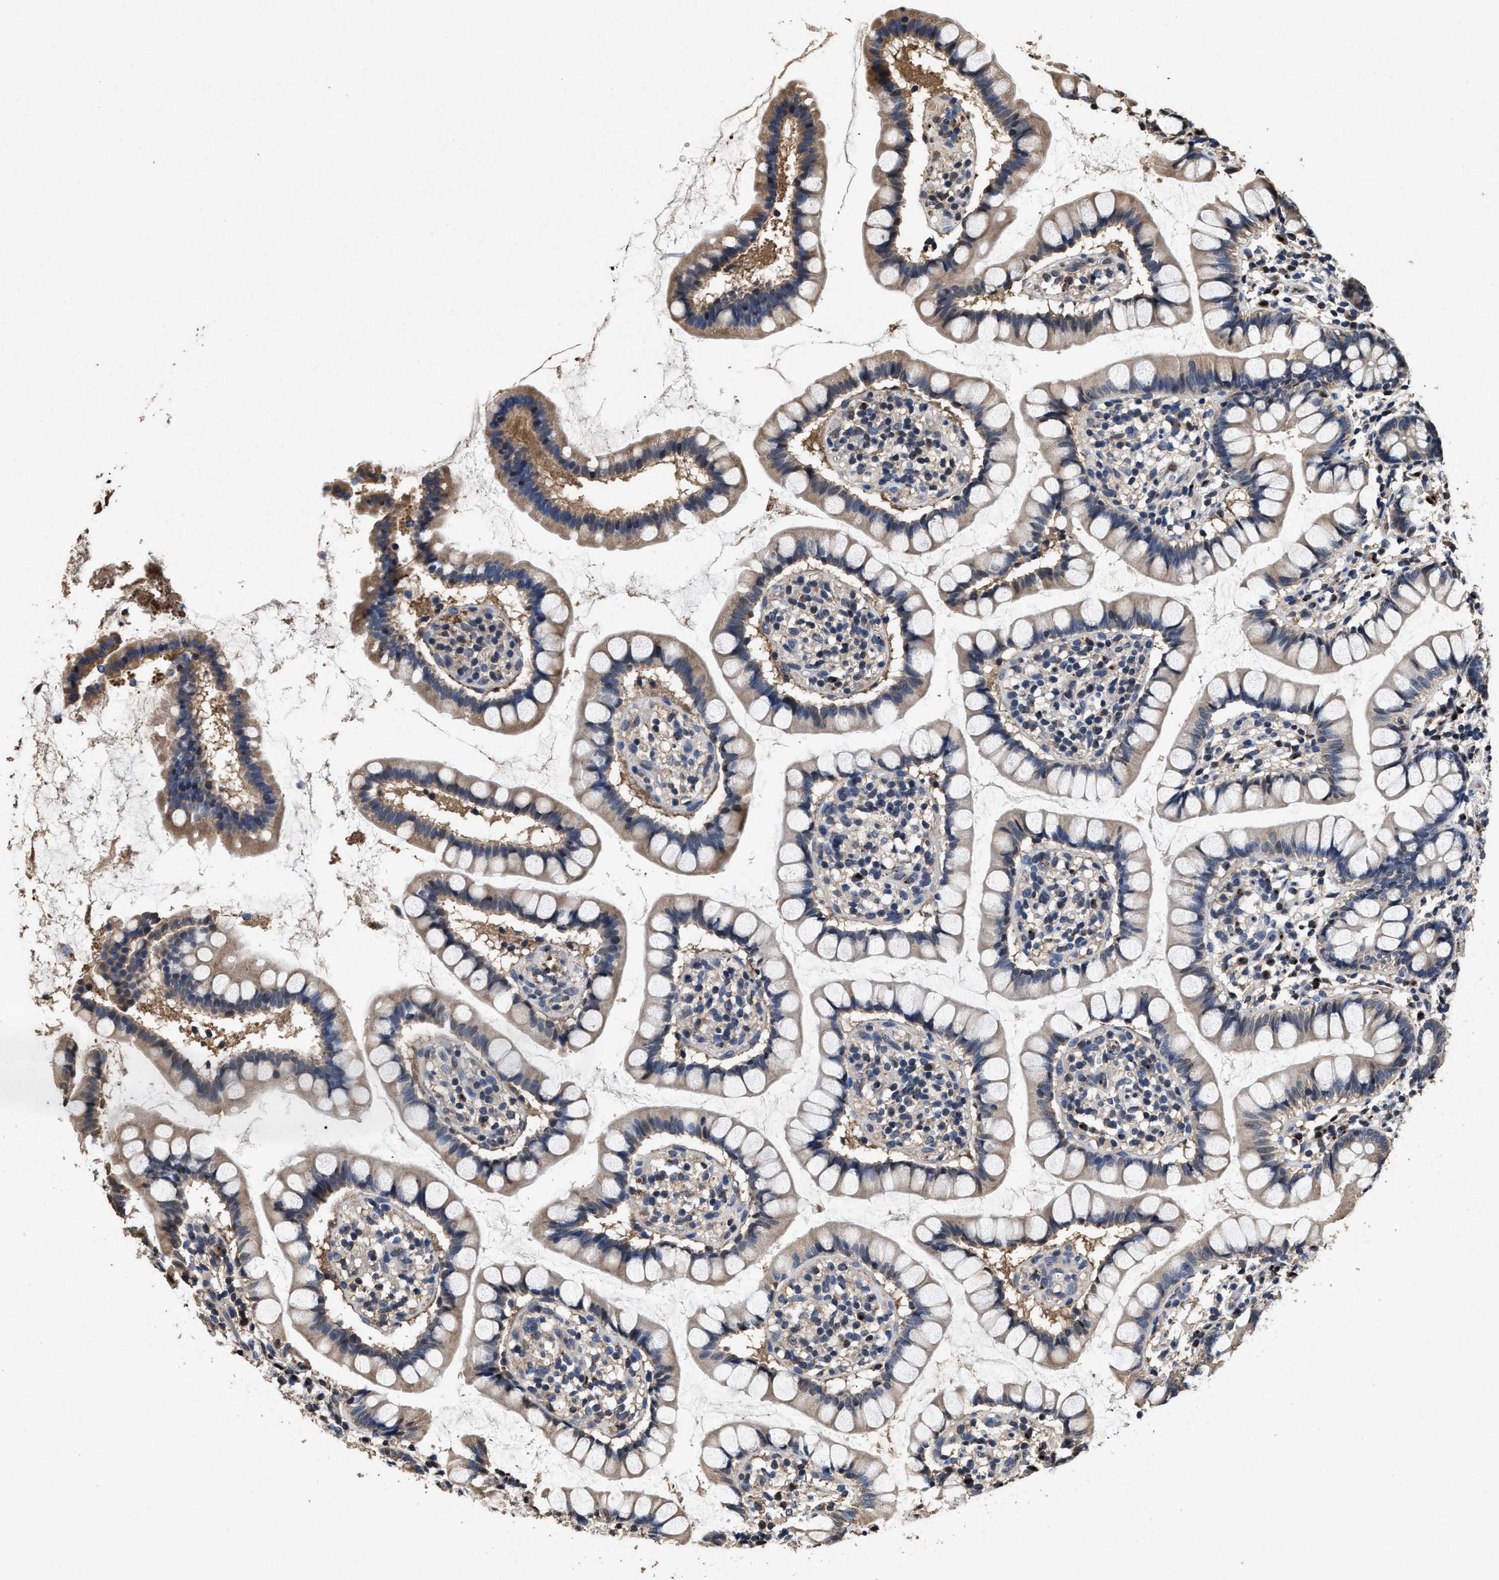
{"staining": {"intensity": "moderate", "quantity": "<25%", "location": "cytoplasmic/membranous"}, "tissue": "small intestine", "cell_type": "Glandular cells", "image_type": "normal", "snomed": [{"axis": "morphology", "description": "Normal tissue, NOS"}, {"axis": "topography", "description": "Small intestine"}], "caption": "Glandular cells exhibit moderate cytoplasmic/membranous expression in approximately <25% of cells in unremarkable small intestine. (DAB (3,3'-diaminobenzidine) = brown stain, brightfield microscopy at high magnification).", "gene": "TPST2", "patient": {"sex": "female", "age": 84}}